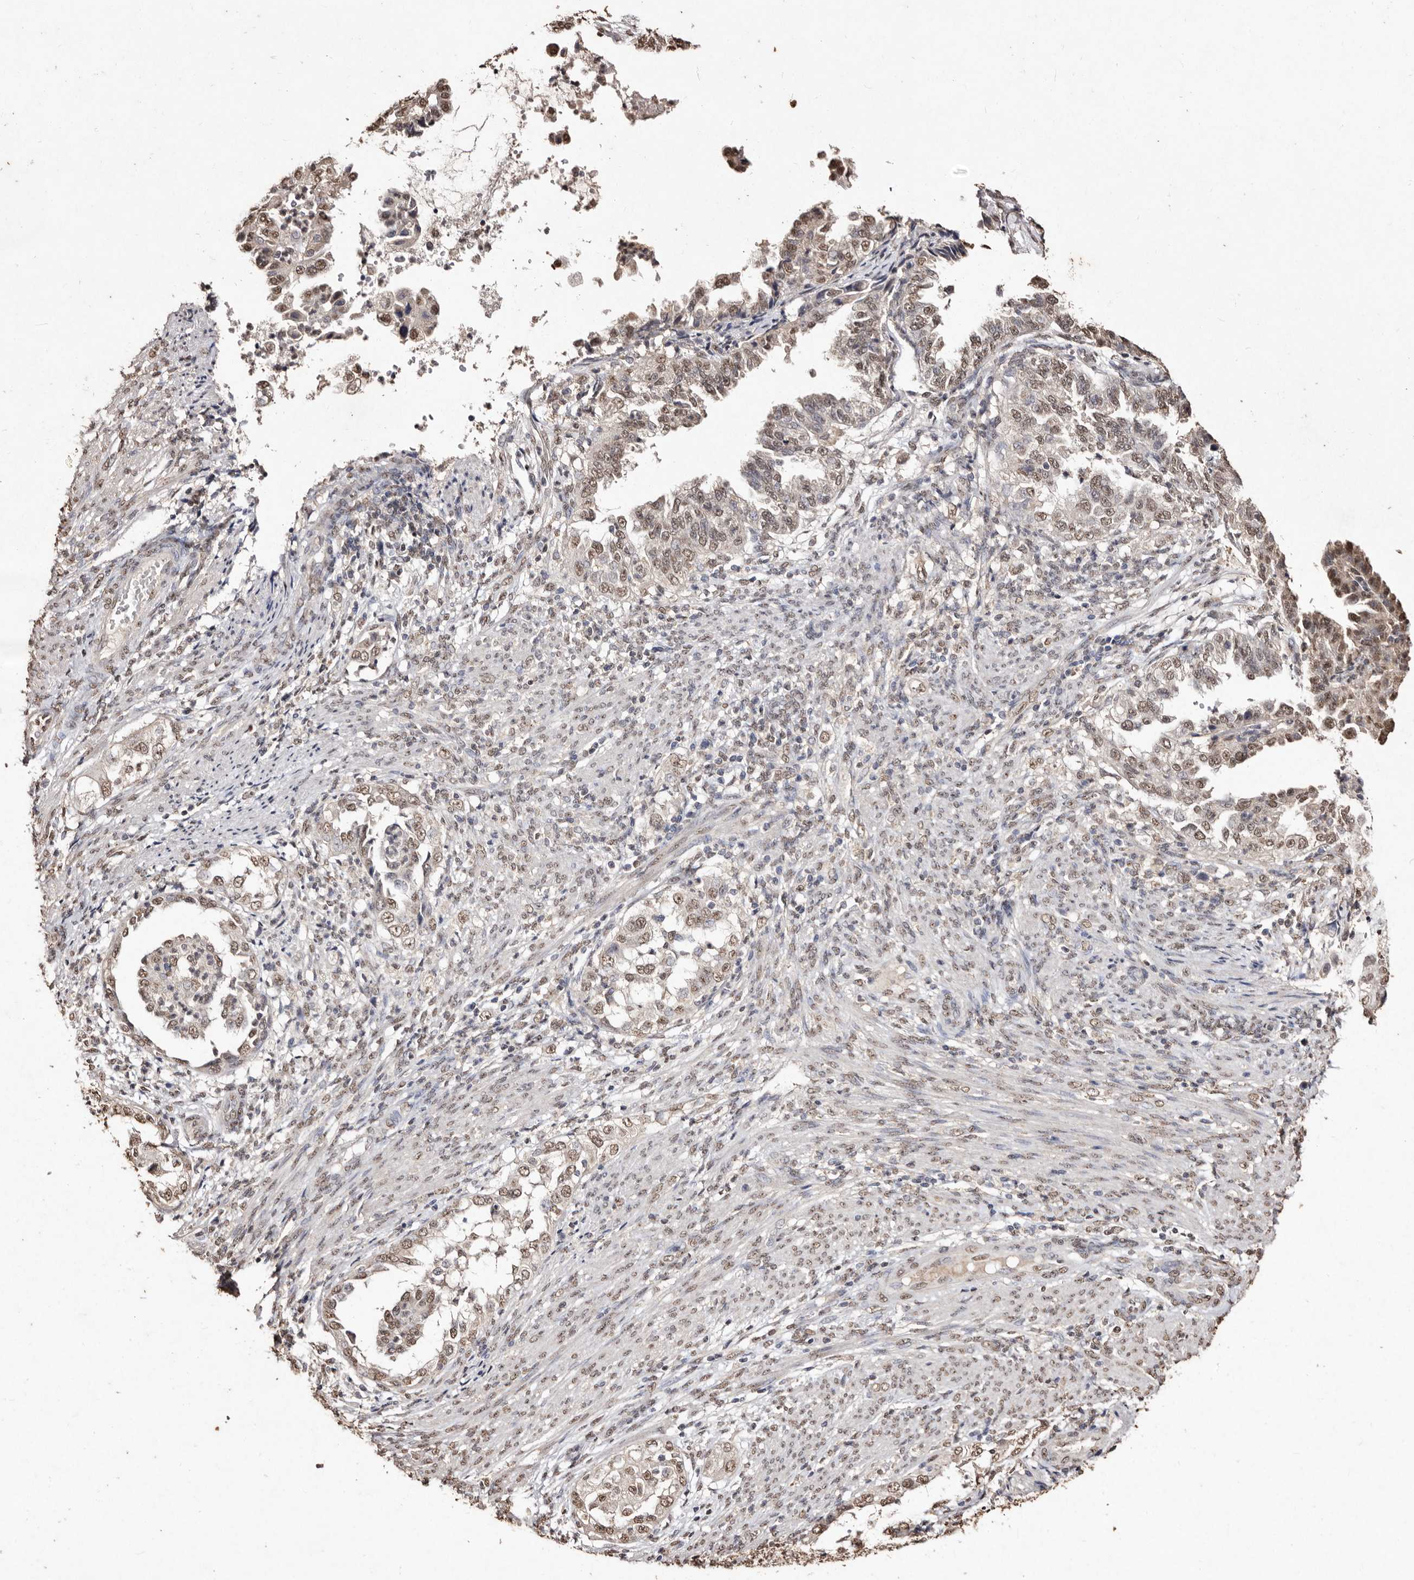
{"staining": {"intensity": "moderate", "quantity": ">75%", "location": "nuclear"}, "tissue": "endometrial cancer", "cell_type": "Tumor cells", "image_type": "cancer", "snomed": [{"axis": "morphology", "description": "Adenocarcinoma, NOS"}, {"axis": "topography", "description": "Endometrium"}], "caption": "The image displays immunohistochemical staining of endometrial adenocarcinoma. There is moderate nuclear expression is seen in about >75% of tumor cells.", "gene": "ERBB4", "patient": {"sex": "female", "age": 85}}